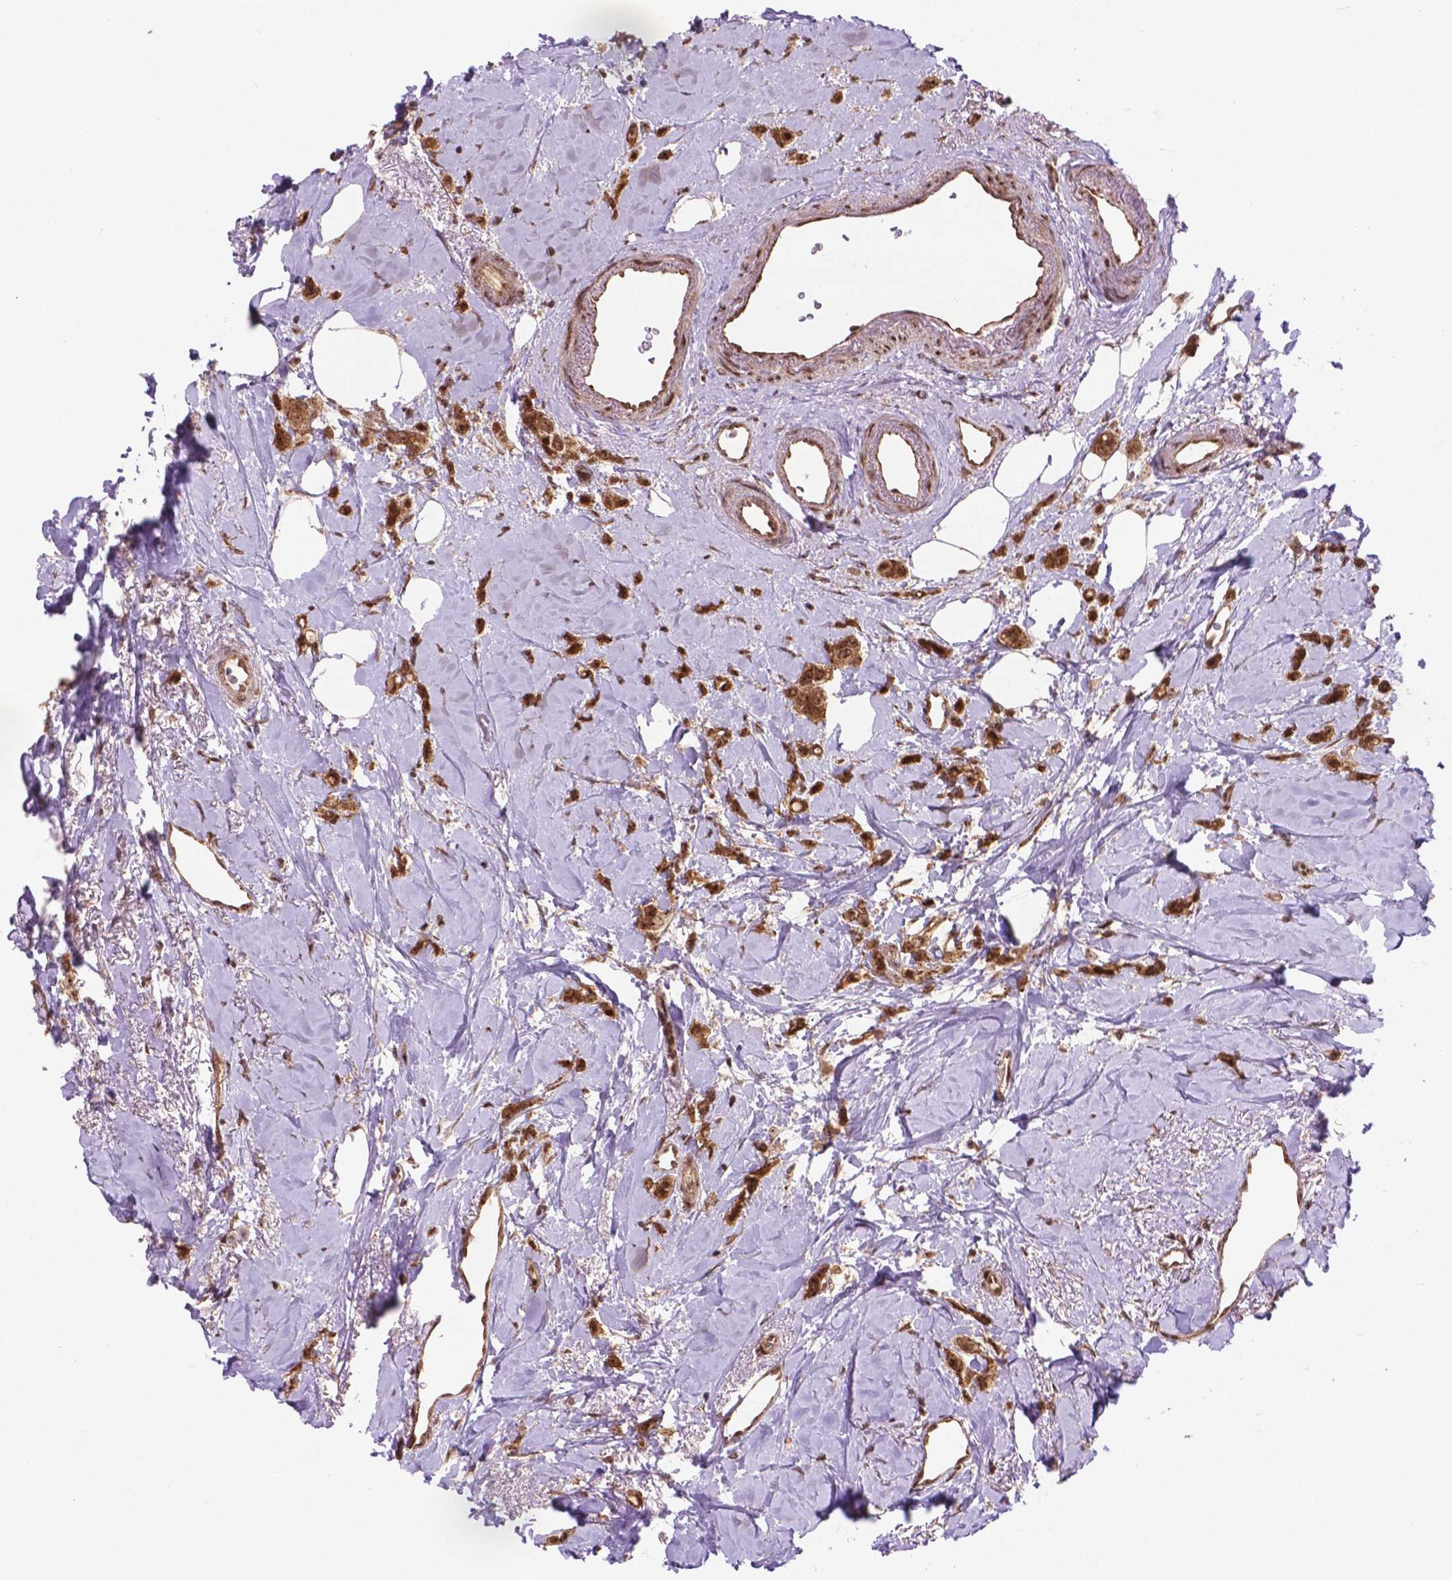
{"staining": {"intensity": "moderate", "quantity": ">75%", "location": "cytoplasmic/membranous,nuclear"}, "tissue": "breast cancer", "cell_type": "Tumor cells", "image_type": "cancer", "snomed": [{"axis": "morphology", "description": "Lobular carcinoma"}, {"axis": "topography", "description": "Breast"}], "caption": "Breast lobular carcinoma stained with immunohistochemistry (IHC) shows moderate cytoplasmic/membranous and nuclear expression in about >75% of tumor cells. Using DAB (3,3'-diaminobenzidine) (brown) and hematoxylin (blue) stains, captured at high magnification using brightfield microscopy.", "gene": "CSNK2A1", "patient": {"sex": "female", "age": 66}}